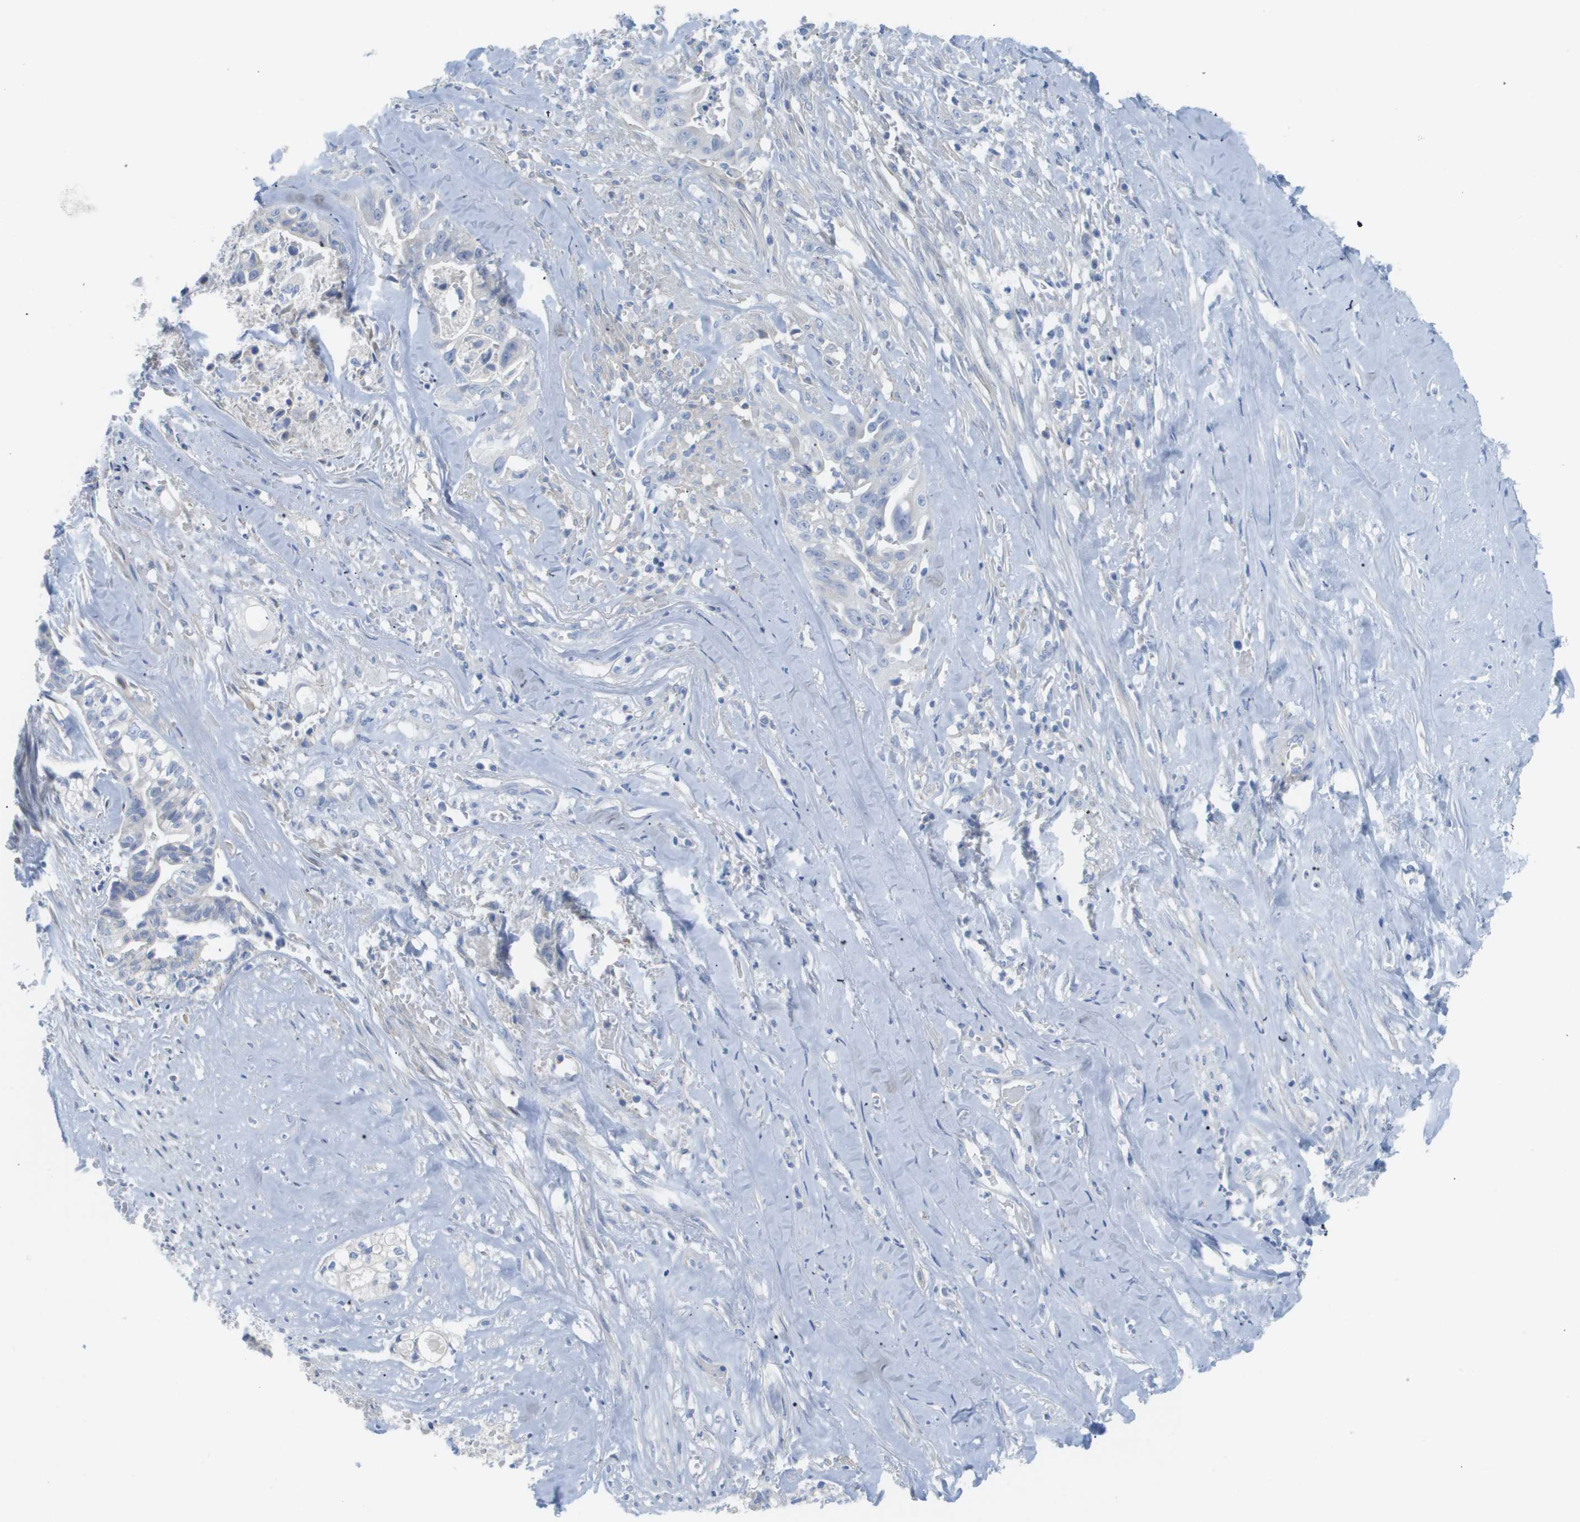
{"staining": {"intensity": "negative", "quantity": "none", "location": "none"}, "tissue": "liver cancer", "cell_type": "Tumor cells", "image_type": "cancer", "snomed": [{"axis": "morphology", "description": "Cholangiocarcinoma"}, {"axis": "topography", "description": "Liver"}], "caption": "Protein analysis of liver cancer (cholangiocarcinoma) reveals no significant staining in tumor cells.", "gene": "MYL3", "patient": {"sex": "female", "age": 70}}